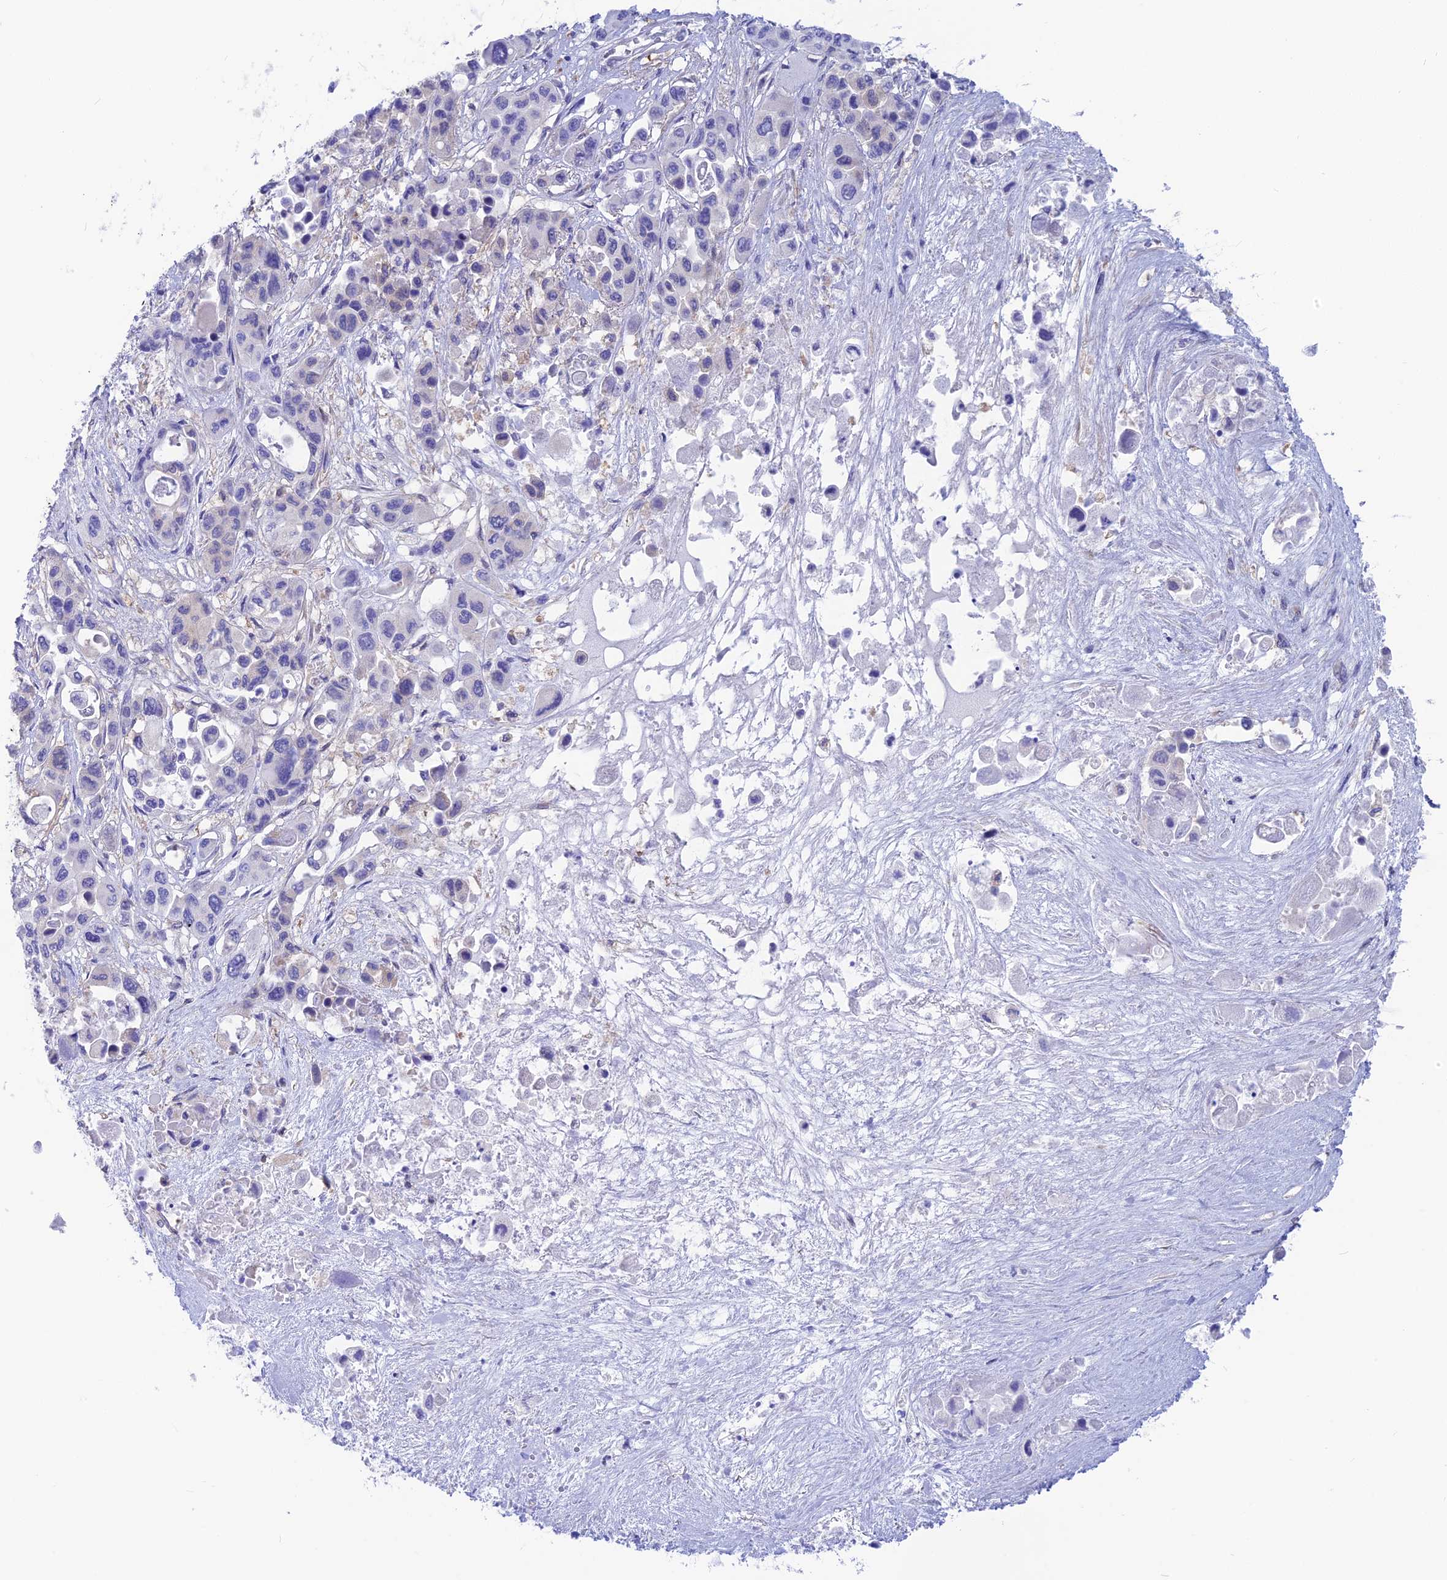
{"staining": {"intensity": "negative", "quantity": "none", "location": "none"}, "tissue": "pancreatic cancer", "cell_type": "Tumor cells", "image_type": "cancer", "snomed": [{"axis": "morphology", "description": "Adenocarcinoma, NOS"}, {"axis": "topography", "description": "Pancreas"}], "caption": "Image shows no protein expression in tumor cells of pancreatic cancer (adenocarcinoma) tissue. (IHC, brightfield microscopy, high magnification).", "gene": "LZTFL1", "patient": {"sex": "male", "age": 92}}